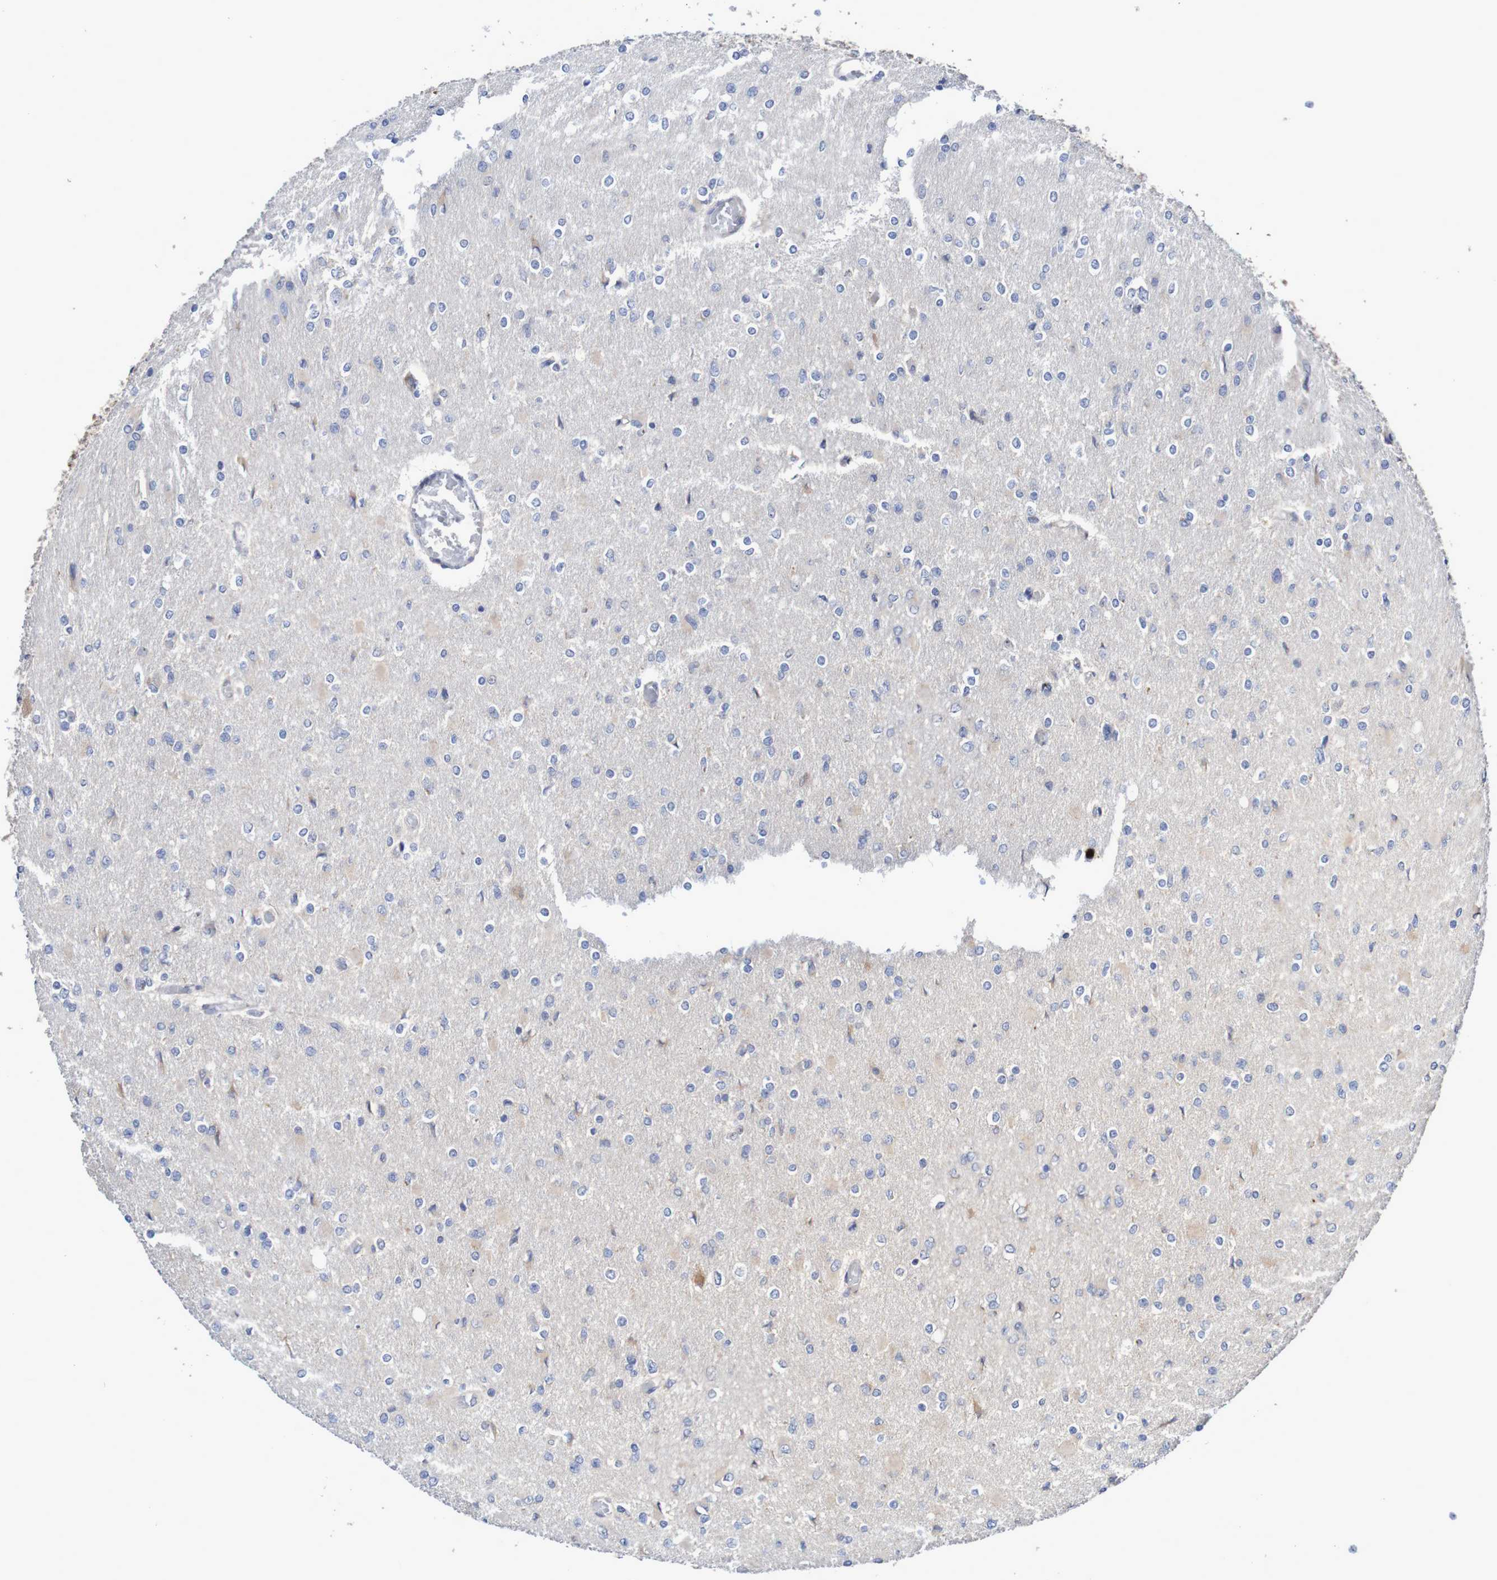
{"staining": {"intensity": "negative", "quantity": "none", "location": "none"}, "tissue": "glioma", "cell_type": "Tumor cells", "image_type": "cancer", "snomed": [{"axis": "morphology", "description": "Glioma, malignant, High grade"}, {"axis": "topography", "description": "Cerebral cortex"}], "caption": "High magnification brightfield microscopy of glioma stained with DAB (3,3'-diaminobenzidine) (brown) and counterstained with hematoxylin (blue): tumor cells show no significant positivity. (DAB (3,3'-diaminobenzidine) immunohistochemistry (IHC) with hematoxylin counter stain).", "gene": "PARP4", "patient": {"sex": "female", "age": 36}}